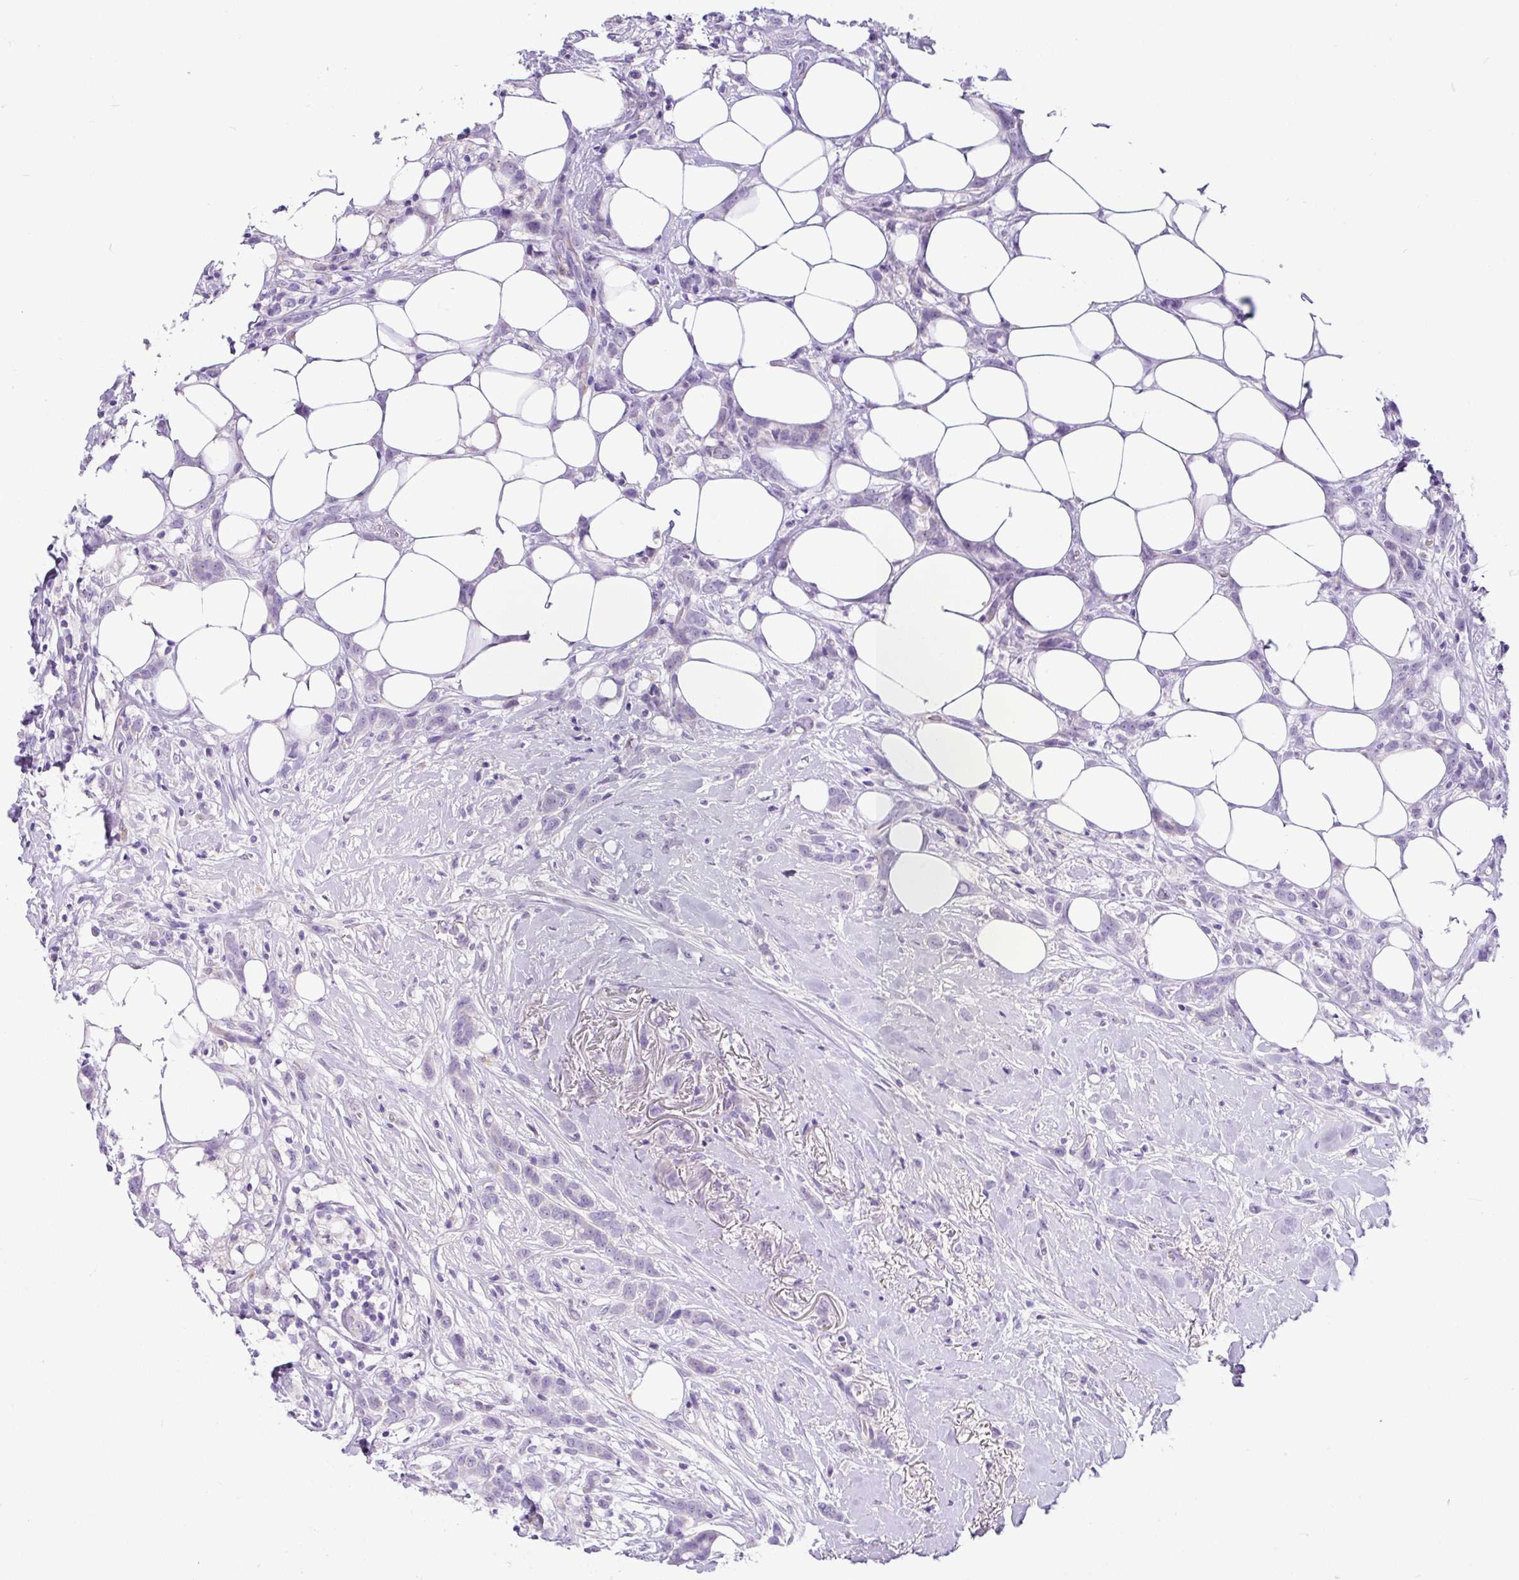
{"staining": {"intensity": "weak", "quantity": "25%-75%", "location": "cytoplasmic/membranous"}, "tissue": "breast cancer", "cell_type": "Tumor cells", "image_type": "cancer", "snomed": [{"axis": "morphology", "description": "Duct carcinoma"}, {"axis": "topography", "description": "Breast"}], "caption": "Breast cancer (intraductal carcinoma) stained for a protein shows weak cytoplasmic/membranous positivity in tumor cells.", "gene": "SH2D3C", "patient": {"sex": "female", "age": 80}}